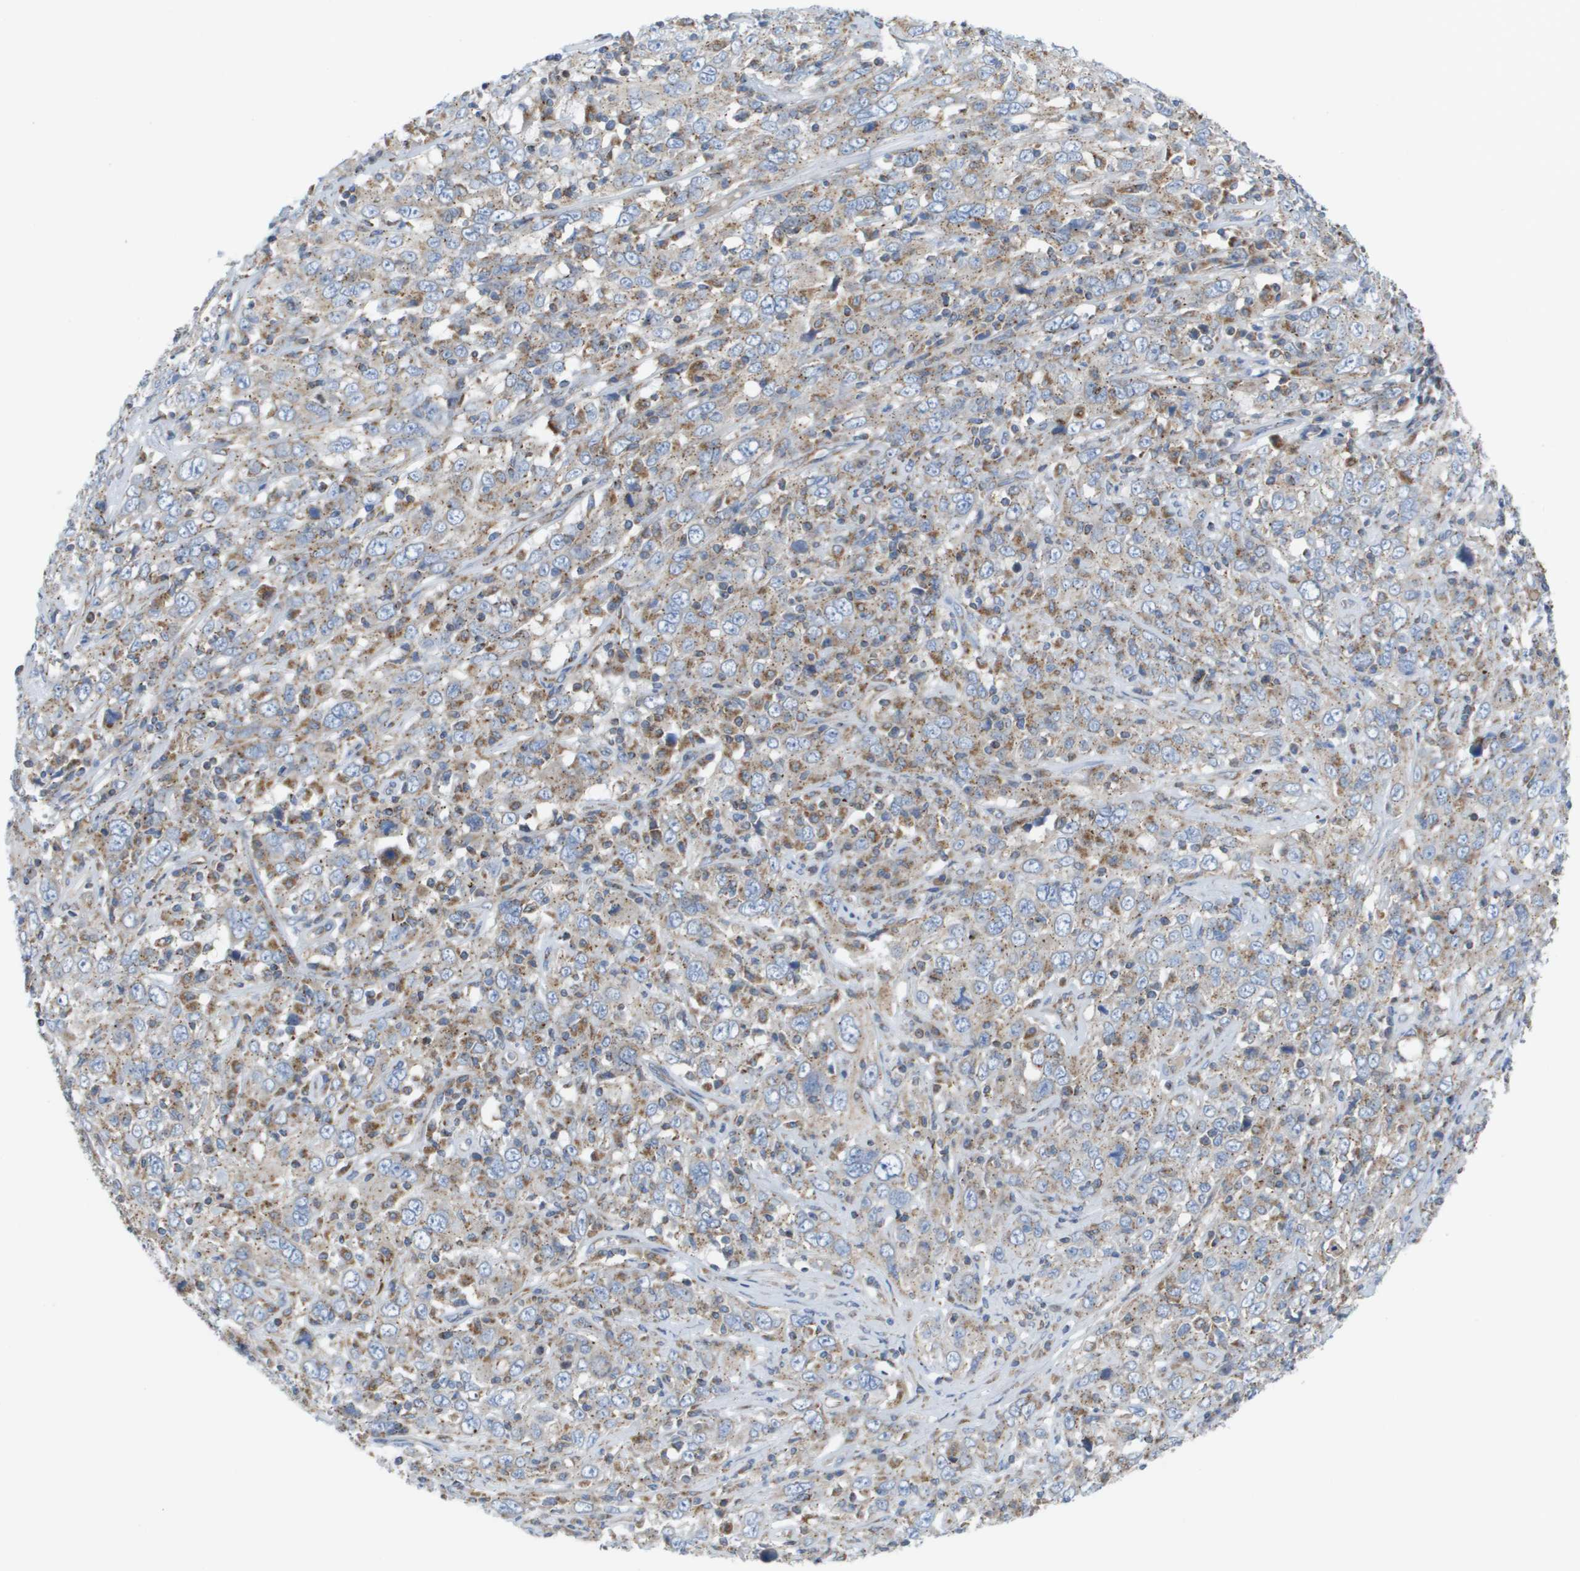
{"staining": {"intensity": "weak", "quantity": ">75%", "location": "cytoplasmic/membranous"}, "tissue": "cervical cancer", "cell_type": "Tumor cells", "image_type": "cancer", "snomed": [{"axis": "morphology", "description": "Squamous cell carcinoma, NOS"}, {"axis": "topography", "description": "Cervix"}], "caption": "Protein staining by immunohistochemistry shows weak cytoplasmic/membranous staining in about >75% of tumor cells in cervical cancer (squamous cell carcinoma).", "gene": "FIS1", "patient": {"sex": "female", "age": 46}}